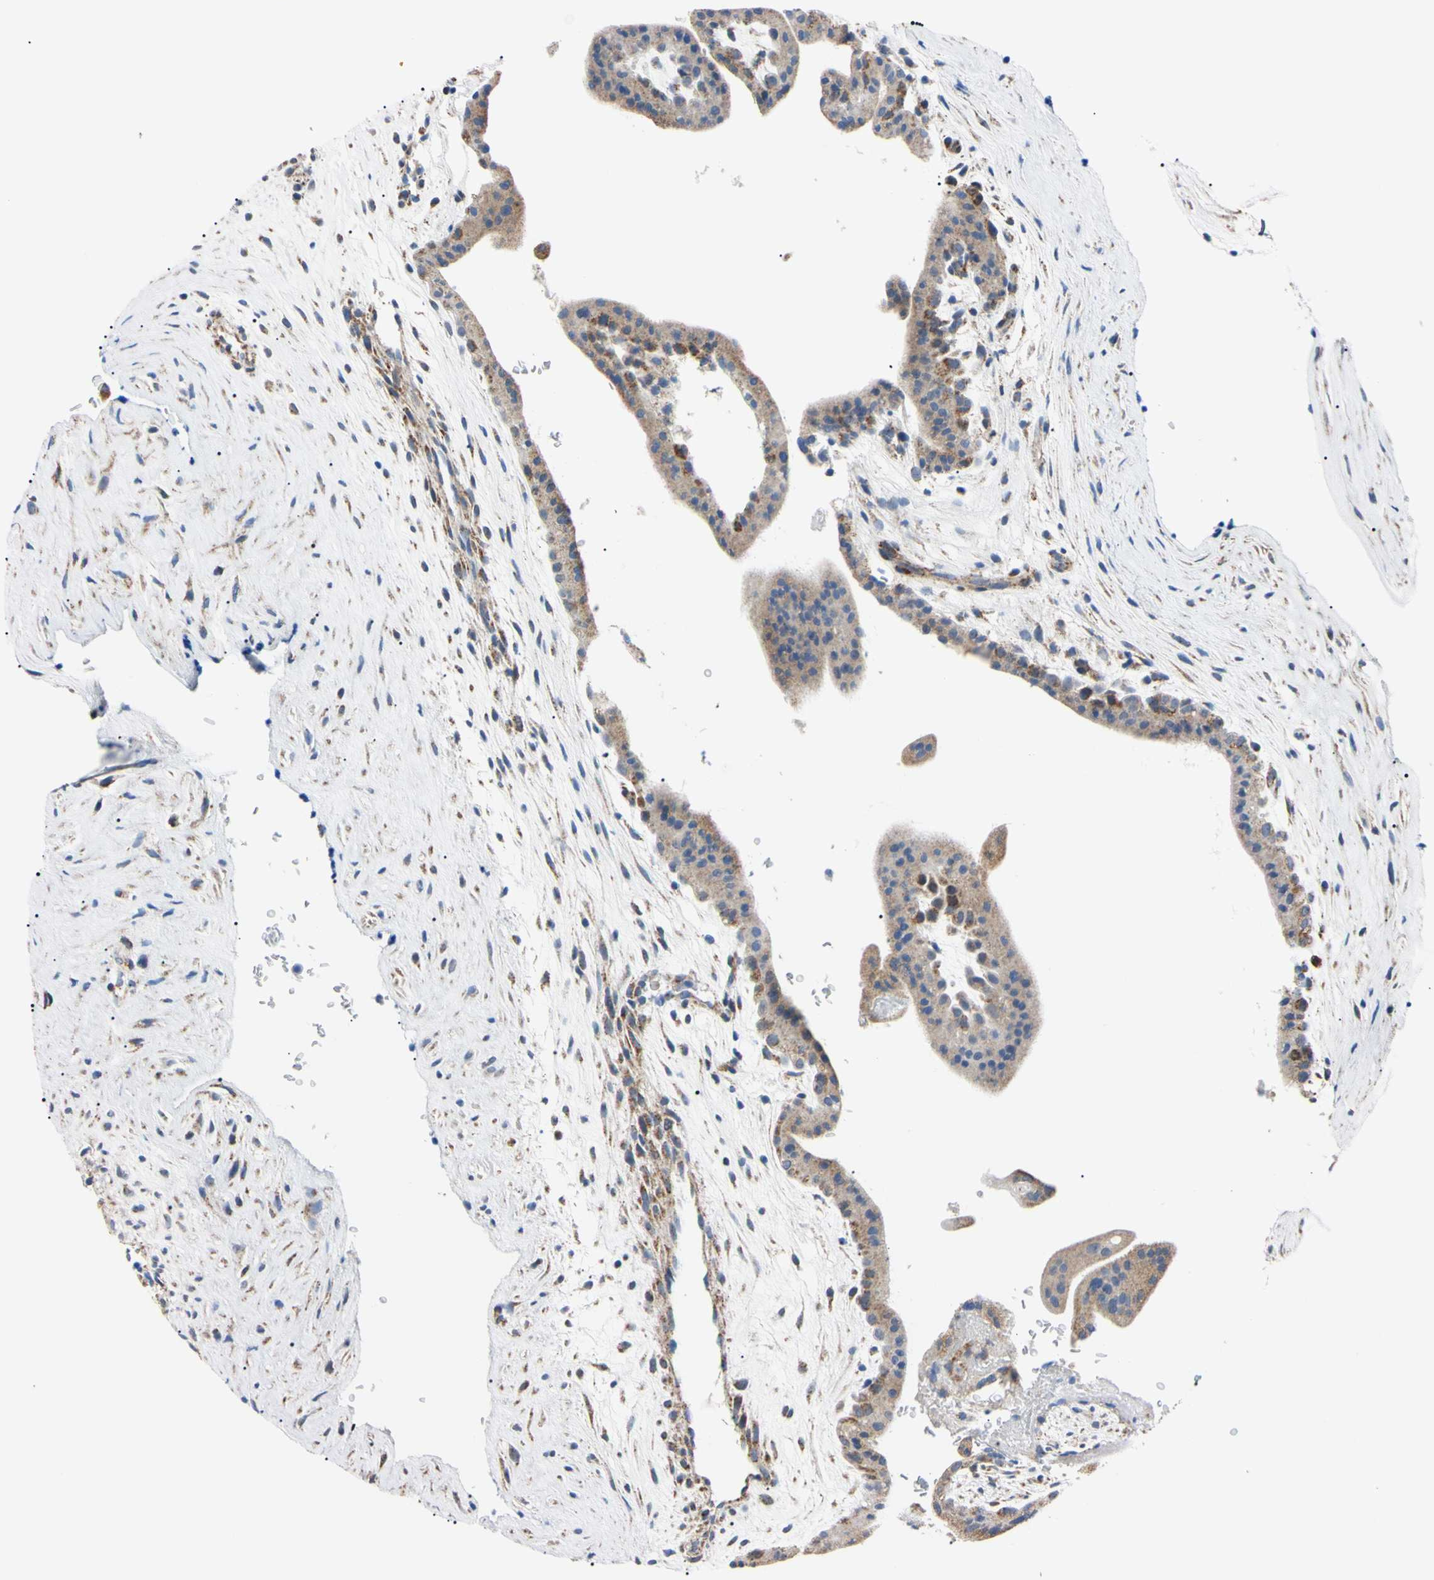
{"staining": {"intensity": "moderate", "quantity": ">75%", "location": "cytoplasmic/membranous"}, "tissue": "placenta", "cell_type": "Decidual cells", "image_type": "normal", "snomed": [{"axis": "morphology", "description": "Normal tissue, NOS"}, {"axis": "topography", "description": "Placenta"}], "caption": "Immunohistochemical staining of benign placenta shows >75% levels of moderate cytoplasmic/membranous protein expression in approximately >75% of decidual cells. The protein of interest is shown in brown color, while the nuclei are stained blue.", "gene": "CLPP", "patient": {"sex": "female", "age": 35}}